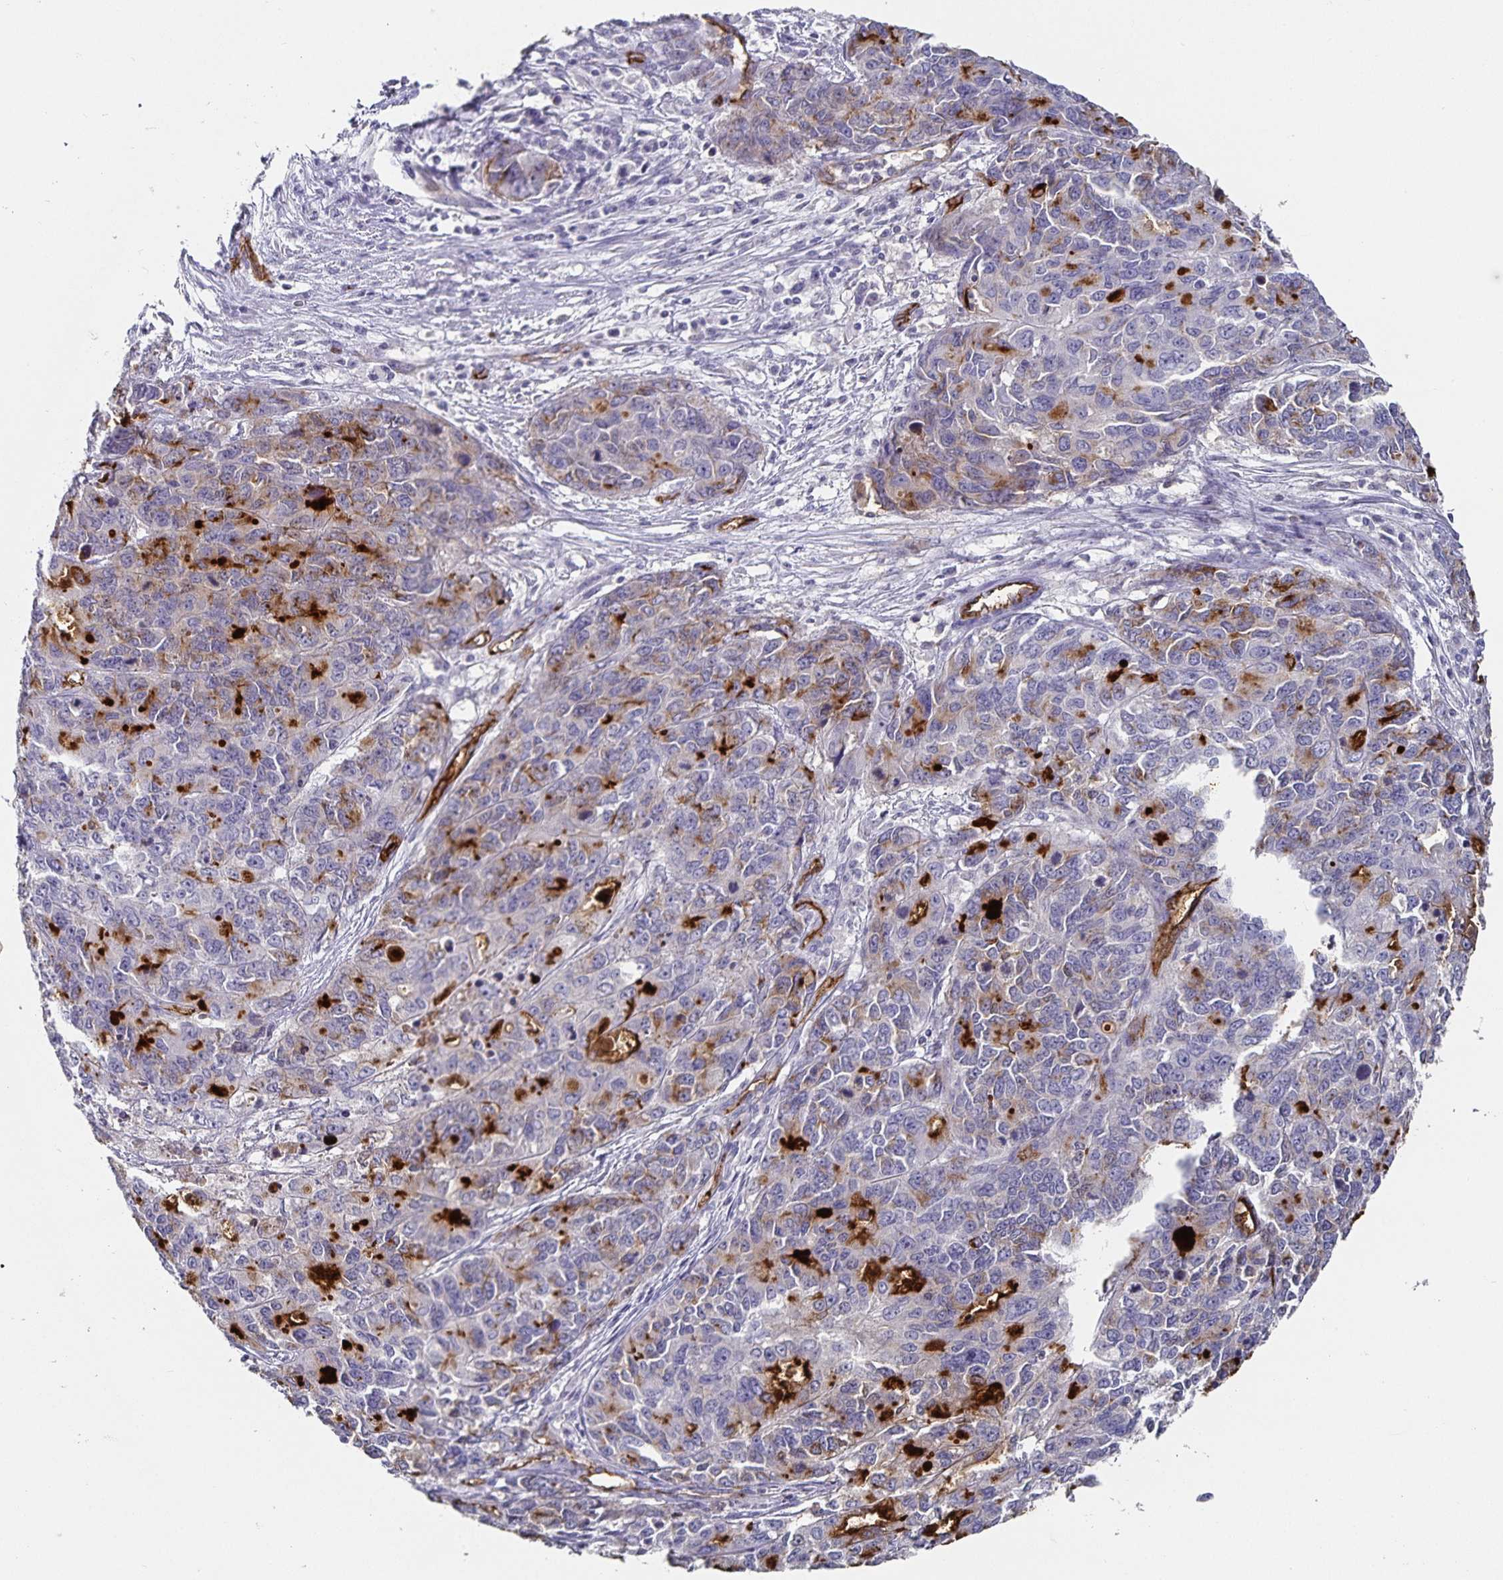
{"staining": {"intensity": "strong", "quantity": "<25%", "location": "cytoplasmic/membranous"}, "tissue": "endometrial cancer", "cell_type": "Tumor cells", "image_type": "cancer", "snomed": [{"axis": "morphology", "description": "Adenocarcinoma, NOS"}, {"axis": "topography", "description": "Uterus"}], "caption": "A micrograph showing strong cytoplasmic/membranous expression in about <25% of tumor cells in endometrial adenocarcinoma, as visualized by brown immunohistochemical staining.", "gene": "PODXL", "patient": {"sex": "female", "age": 79}}